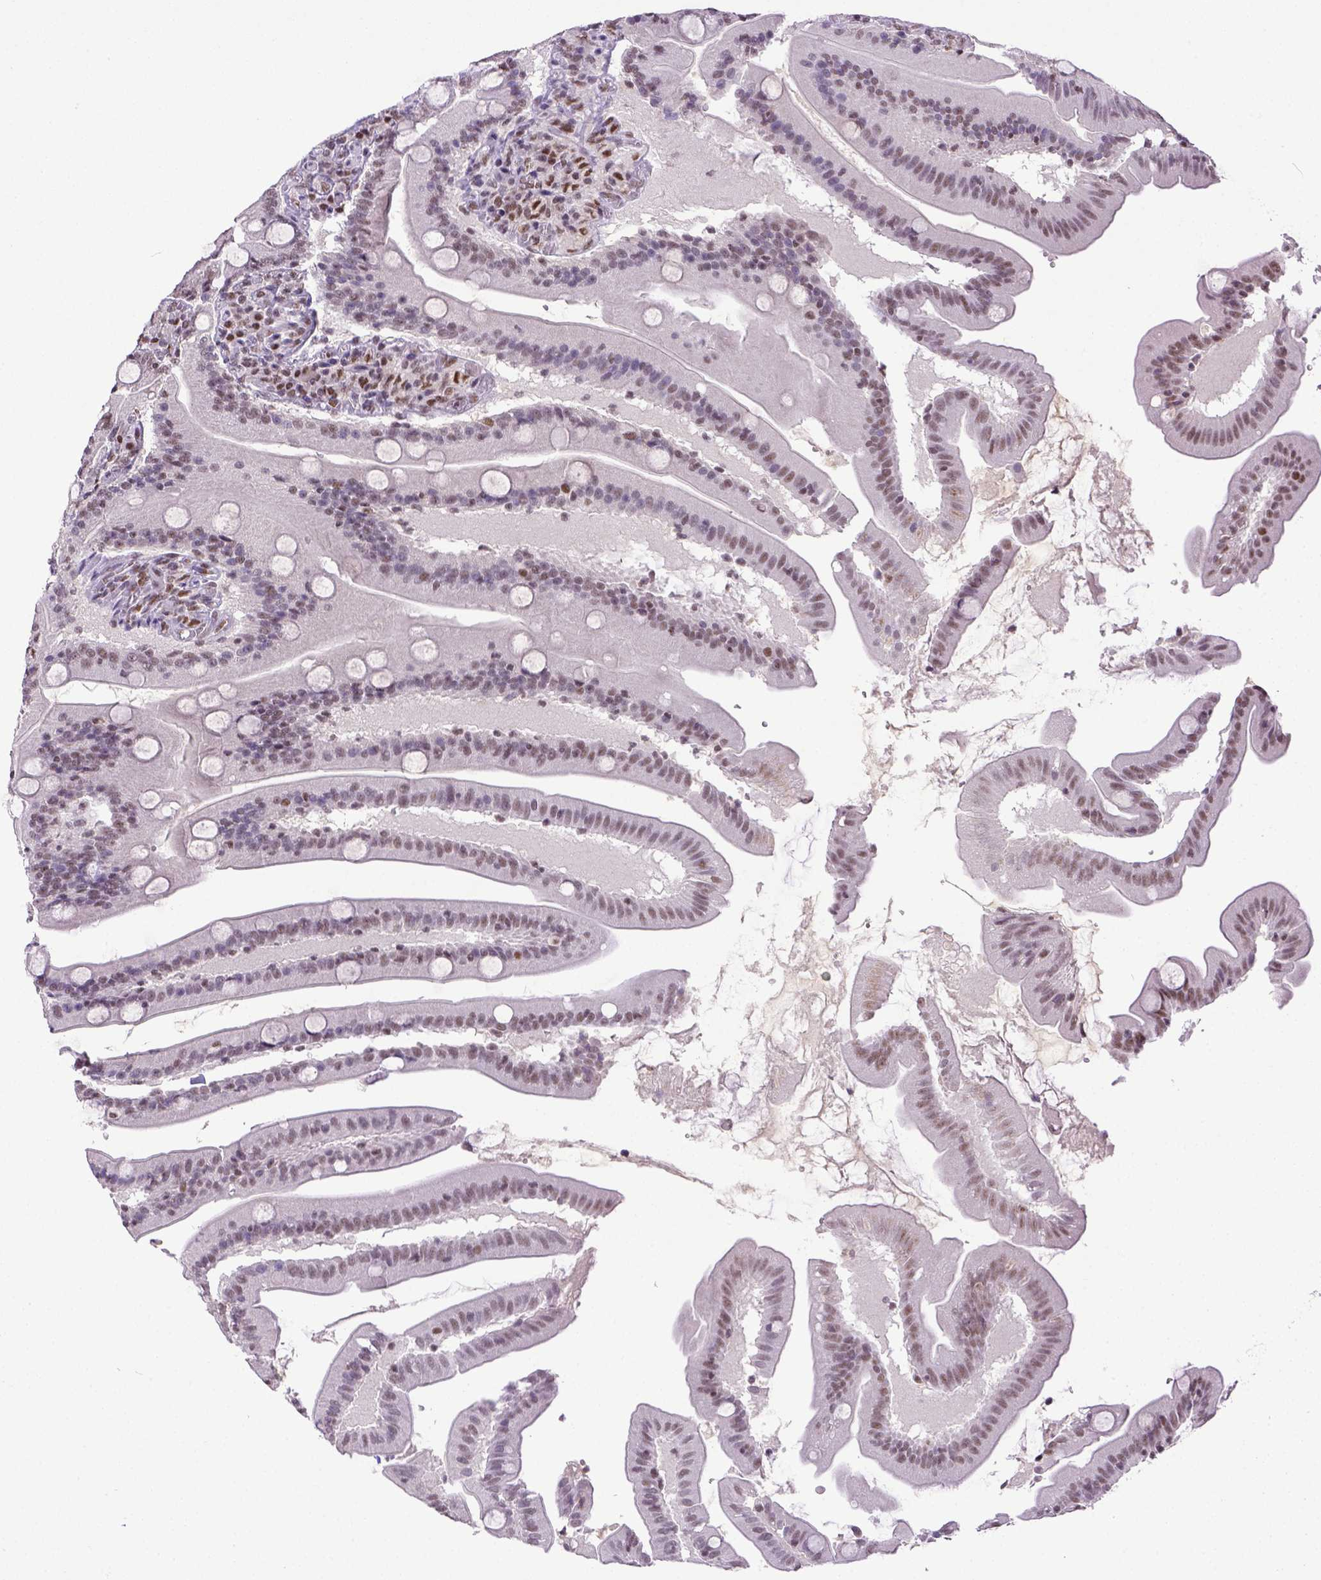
{"staining": {"intensity": "weak", "quantity": "25%-75%", "location": "nuclear"}, "tissue": "small intestine", "cell_type": "Glandular cells", "image_type": "normal", "snomed": [{"axis": "morphology", "description": "Normal tissue, NOS"}, {"axis": "topography", "description": "Small intestine"}], "caption": "Brown immunohistochemical staining in unremarkable human small intestine reveals weak nuclear expression in about 25%-75% of glandular cells.", "gene": "ERCC1", "patient": {"sex": "male", "age": 37}}